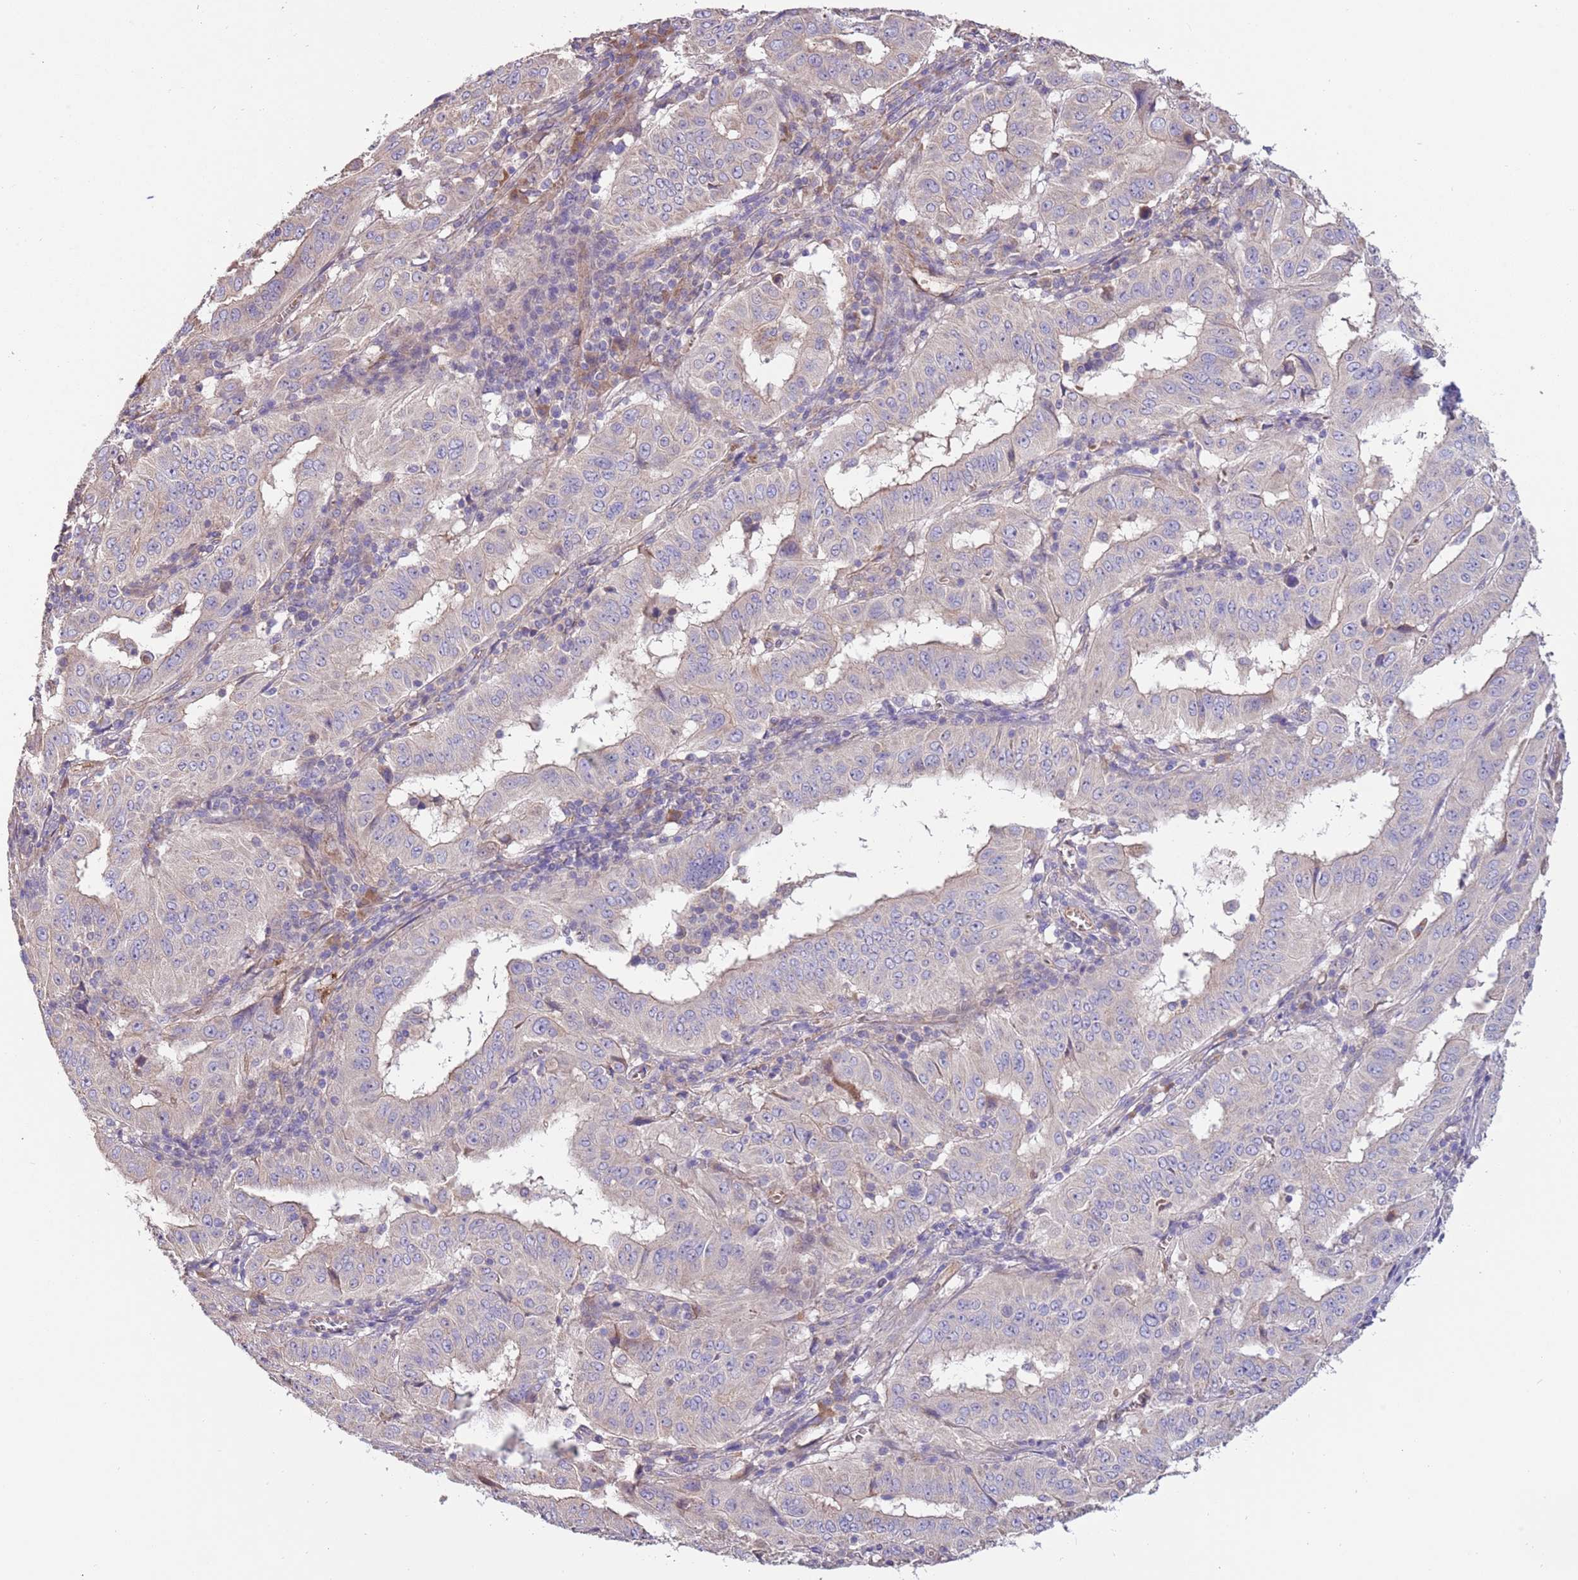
{"staining": {"intensity": "negative", "quantity": "none", "location": "none"}, "tissue": "pancreatic cancer", "cell_type": "Tumor cells", "image_type": "cancer", "snomed": [{"axis": "morphology", "description": "Adenocarcinoma, NOS"}, {"axis": "topography", "description": "Pancreas"}], "caption": "Immunohistochemistry (IHC) photomicrograph of neoplastic tissue: adenocarcinoma (pancreatic) stained with DAB displays no significant protein staining in tumor cells.", "gene": "TRMO", "patient": {"sex": "male", "age": 63}}